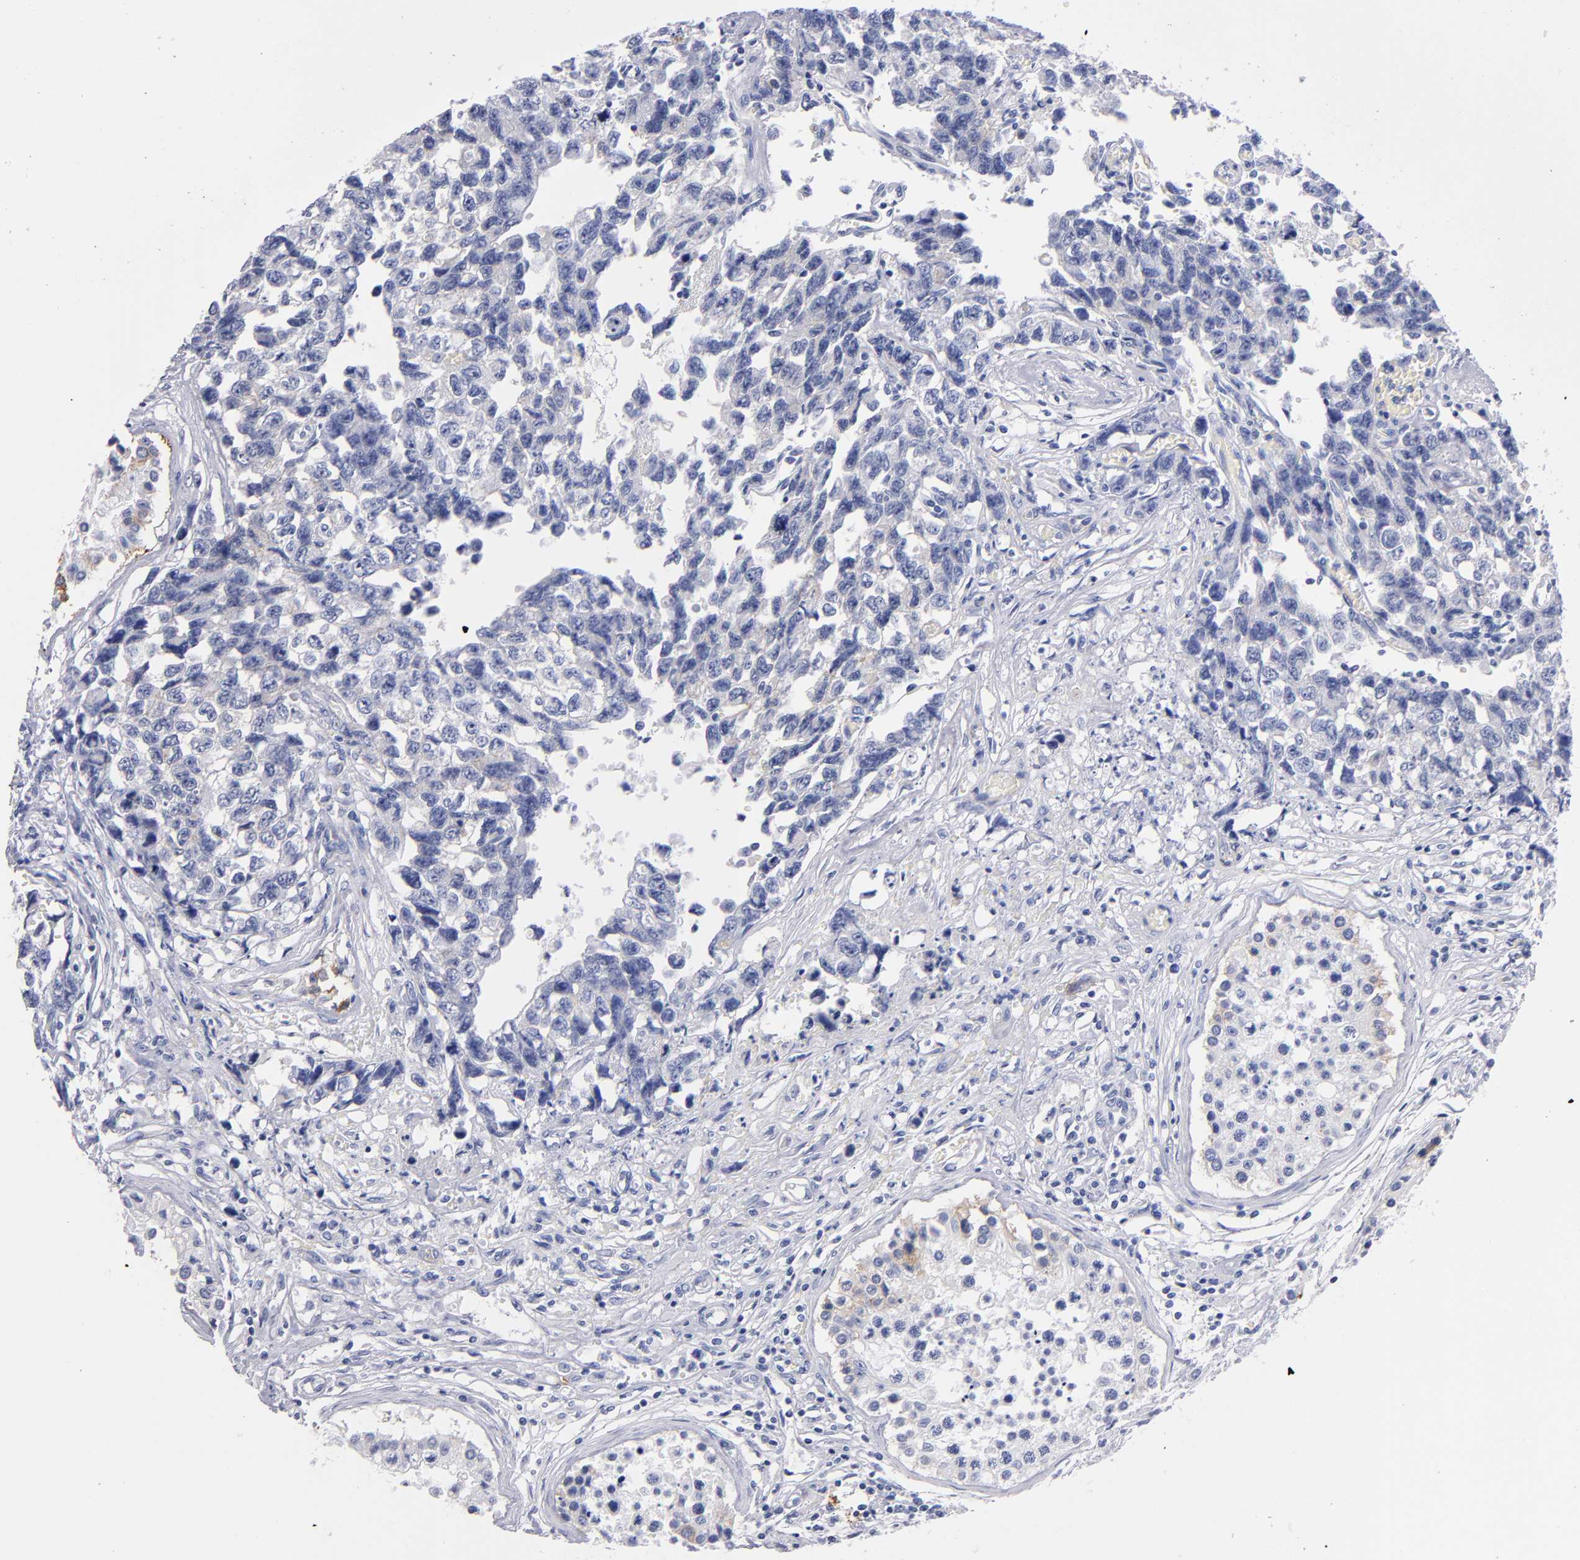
{"staining": {"intensity": "weak", "quantity": "<25%", "location": "cytoplasmic/membranous"}, "tissue": "testis cancer", "cell_type": "Tumor cells", "image_type": "cancer", "snomed": [{"axis": "morphology", "description": "Carcinoma, Embryonal, NOS"}, {"axis": "topography", "description": "Testis"}], "caption": "A micrograph of testis cancer (embryonal carcinoma) stained for a protein shows no brown staining in tumor cells.", "gene": "KIT", "patient": {"sex": "male", "age": 31}}